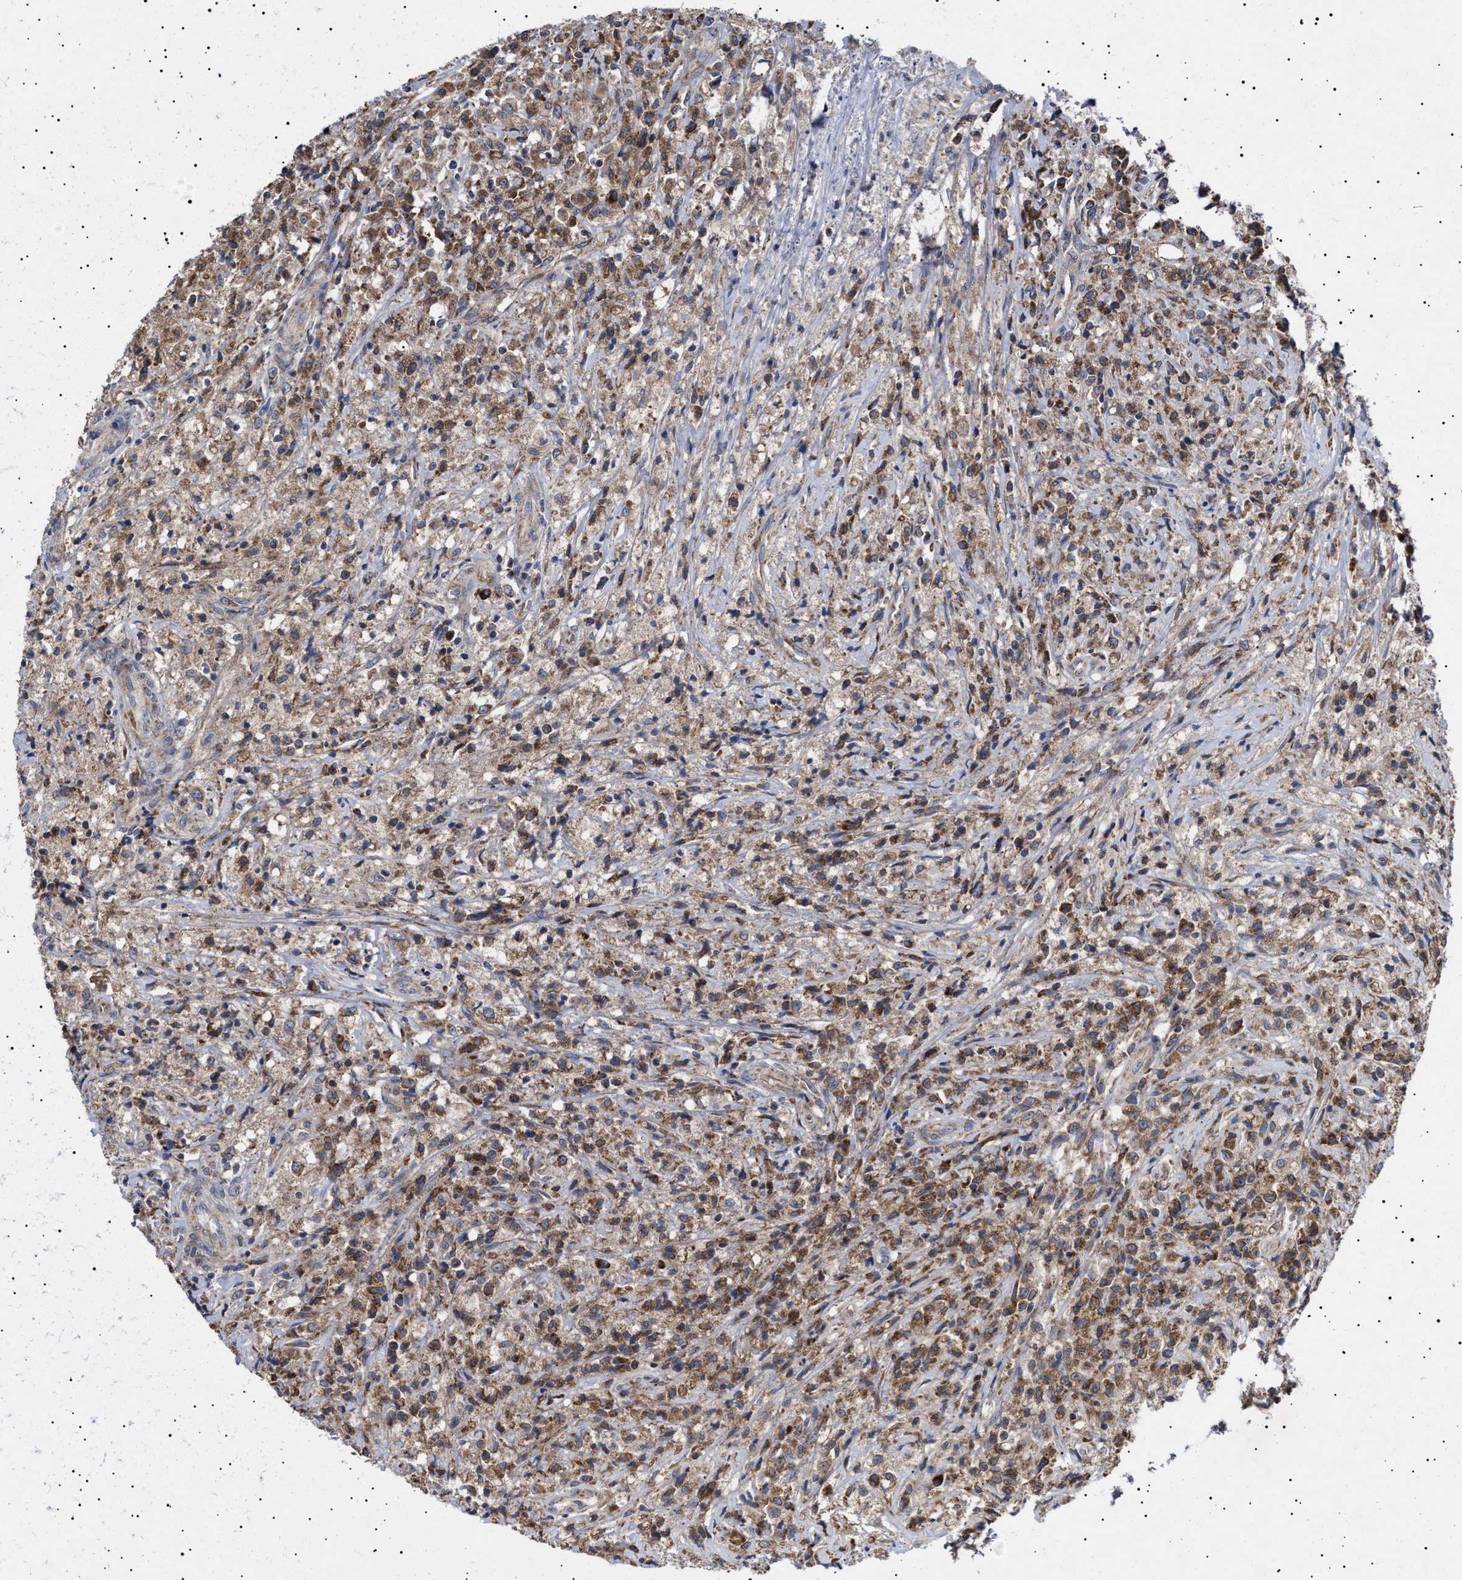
{"staining": {"intensity": "moderate", "quantity": ">75%", "location": "cytoplasmic/membranous"}, "tissue": "testis cancer", "cell_type": "Tumor cells", "image_type": "cancer", "snomed": [{"axis": "morphology", "description": "Carcinoma, Embryonal, NOS"}, {"axis": "topography", "description": "Testis"}], "caption": "This is a histology image of immunohistochemistry staining of testis cancer, which shows moderate positivity in the cytoplasmic/membranous of tumor cells.", "gene": "MRPL10", "patient": {"sex": "male", "age": 2}}